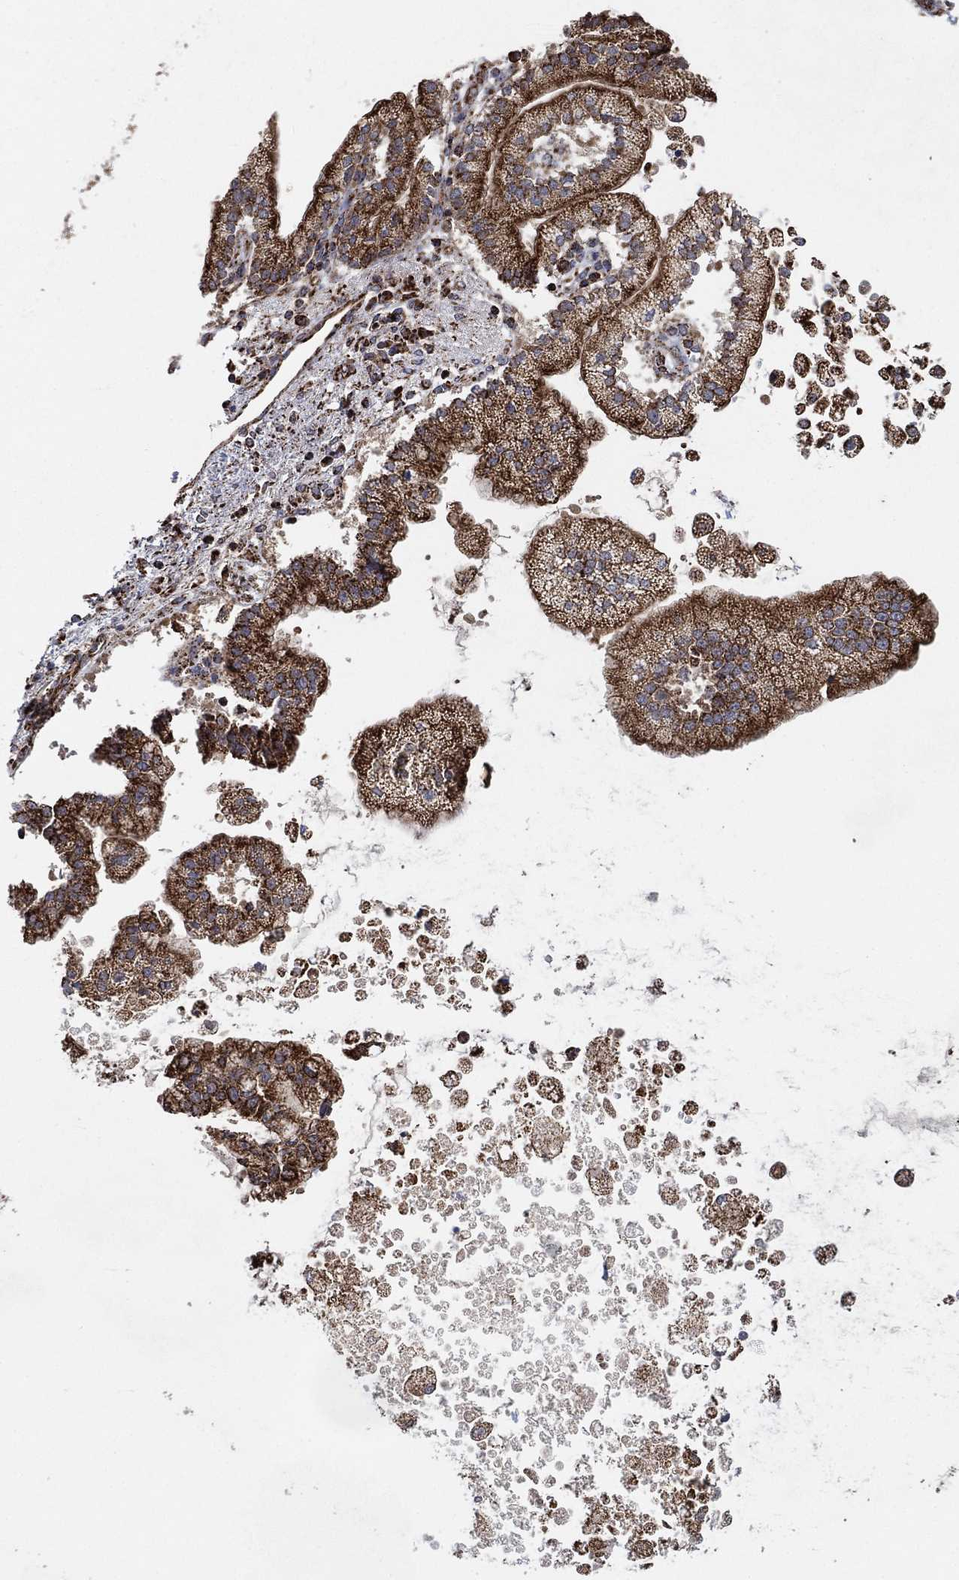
{"staining": {"intensity": "strong", "quantity": ">75%", "location": "cytoplasmic/membranous"}, "tissue": "liver cancer", "cell_type": "Tumor cells", "image_type": "cancer", "snomed": [{"axis": "morphology", "description": "Cholangiocarcinoma"}, {"axis": "topography", "description": "Liver"}], "caption": "Liver cancer (cholangiocarcinoma) stained with immunohistochemistry shows strong cytoplasmic/membranous positivity in approximately >75% of tumor cells. (brown staining indicates protein expression, while blue staining denotes nuclei).", "gene": "SLC38A7", "patient": {"sex": "male", "age": 50}}